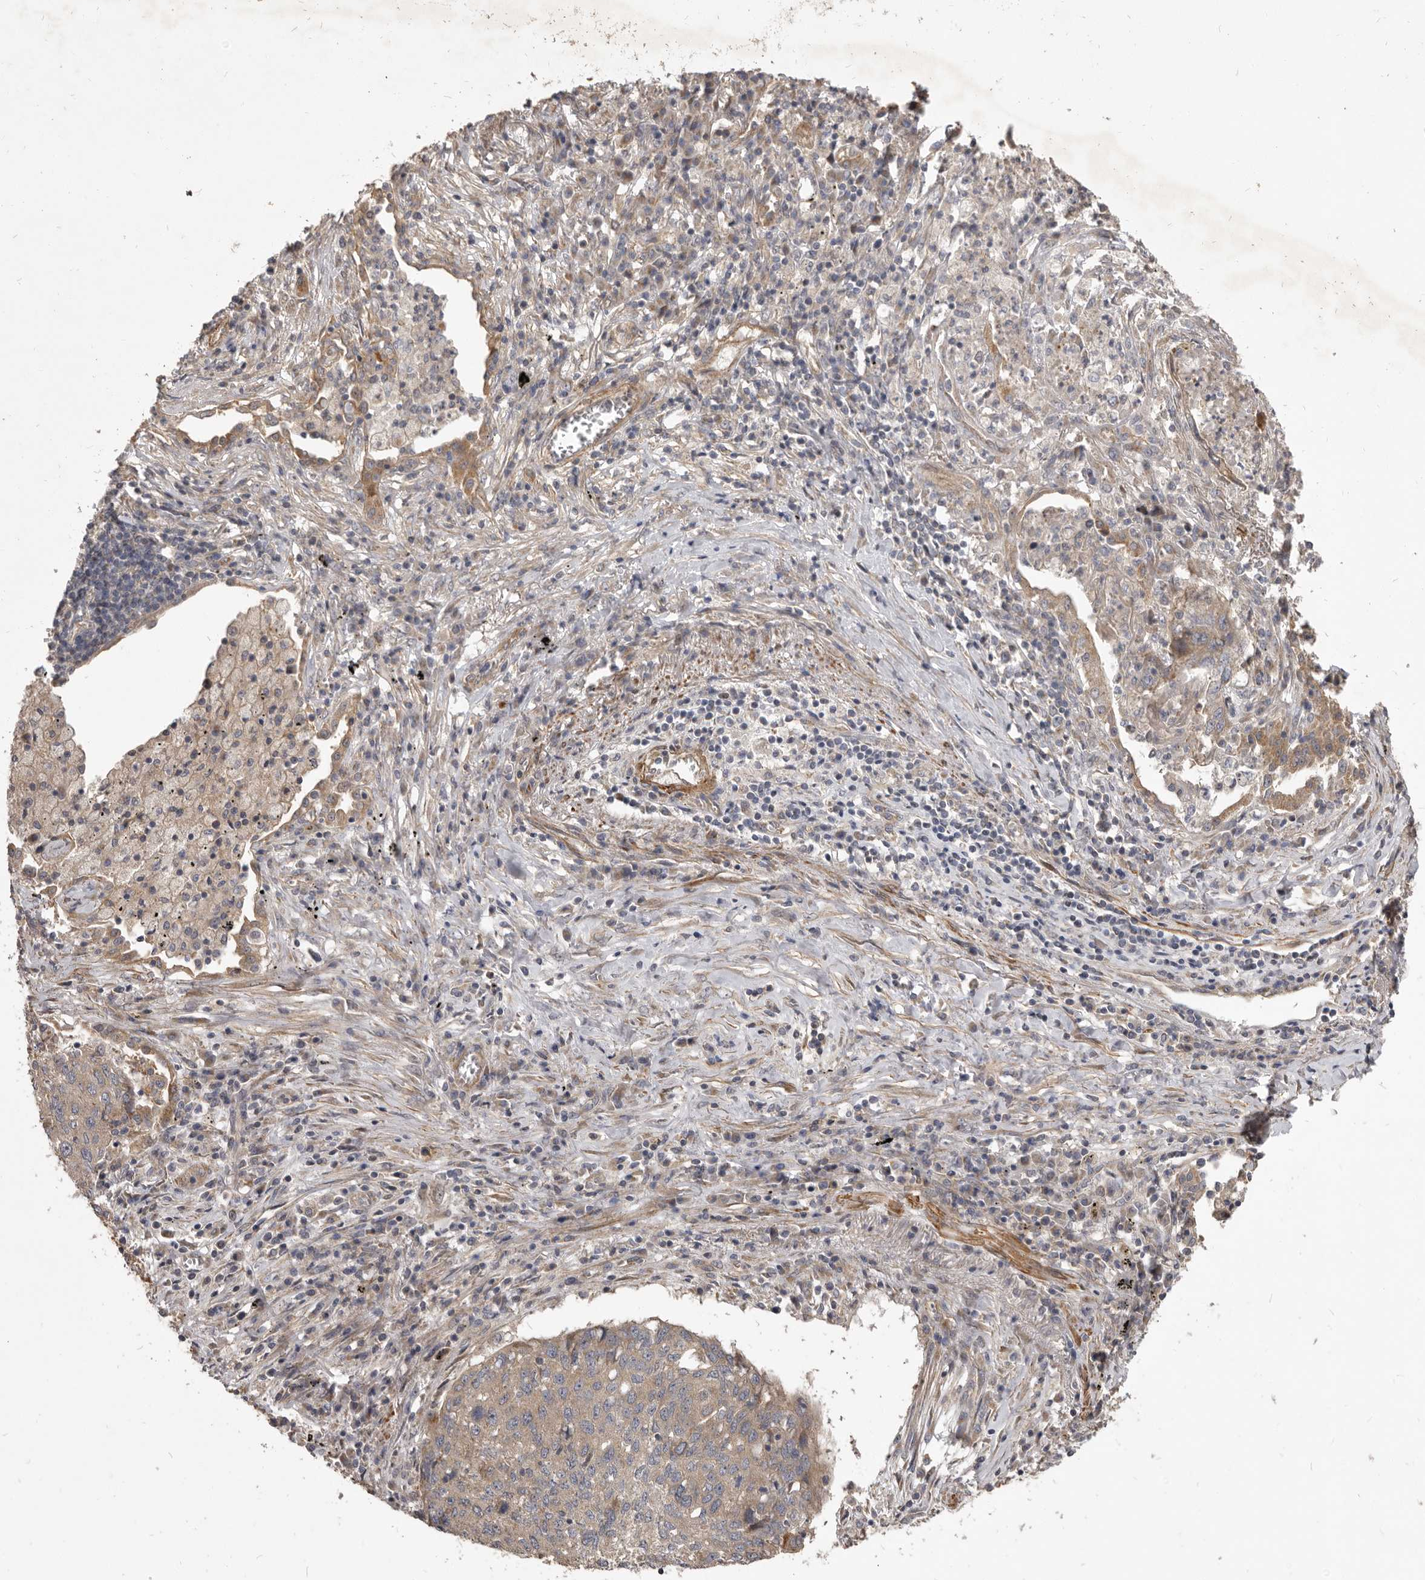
{"staining": {"intensity": "weak", "quantity": "<25%", "location": "cytoplasmic/membranous"}, "tissue": "lung cancer", "cell_type": "Tumor cells", "image_type": "cancer", "snomed": [{"axis": "morphology", "description": "Squamous cell carcinoma, NOS"}, {"axis": "topography", "description": "Lung"}], "caption": "High magnification brightfield microscopy of squamous cell carcinoma (lung) stained with DAB (3,3'-diaminobenzidine) (brown) and counterstained with hematoxylin (blue): tumor cells show no significant staining.", "gene": "VPS45", "patient": {"sex": "female", "age": 63}}